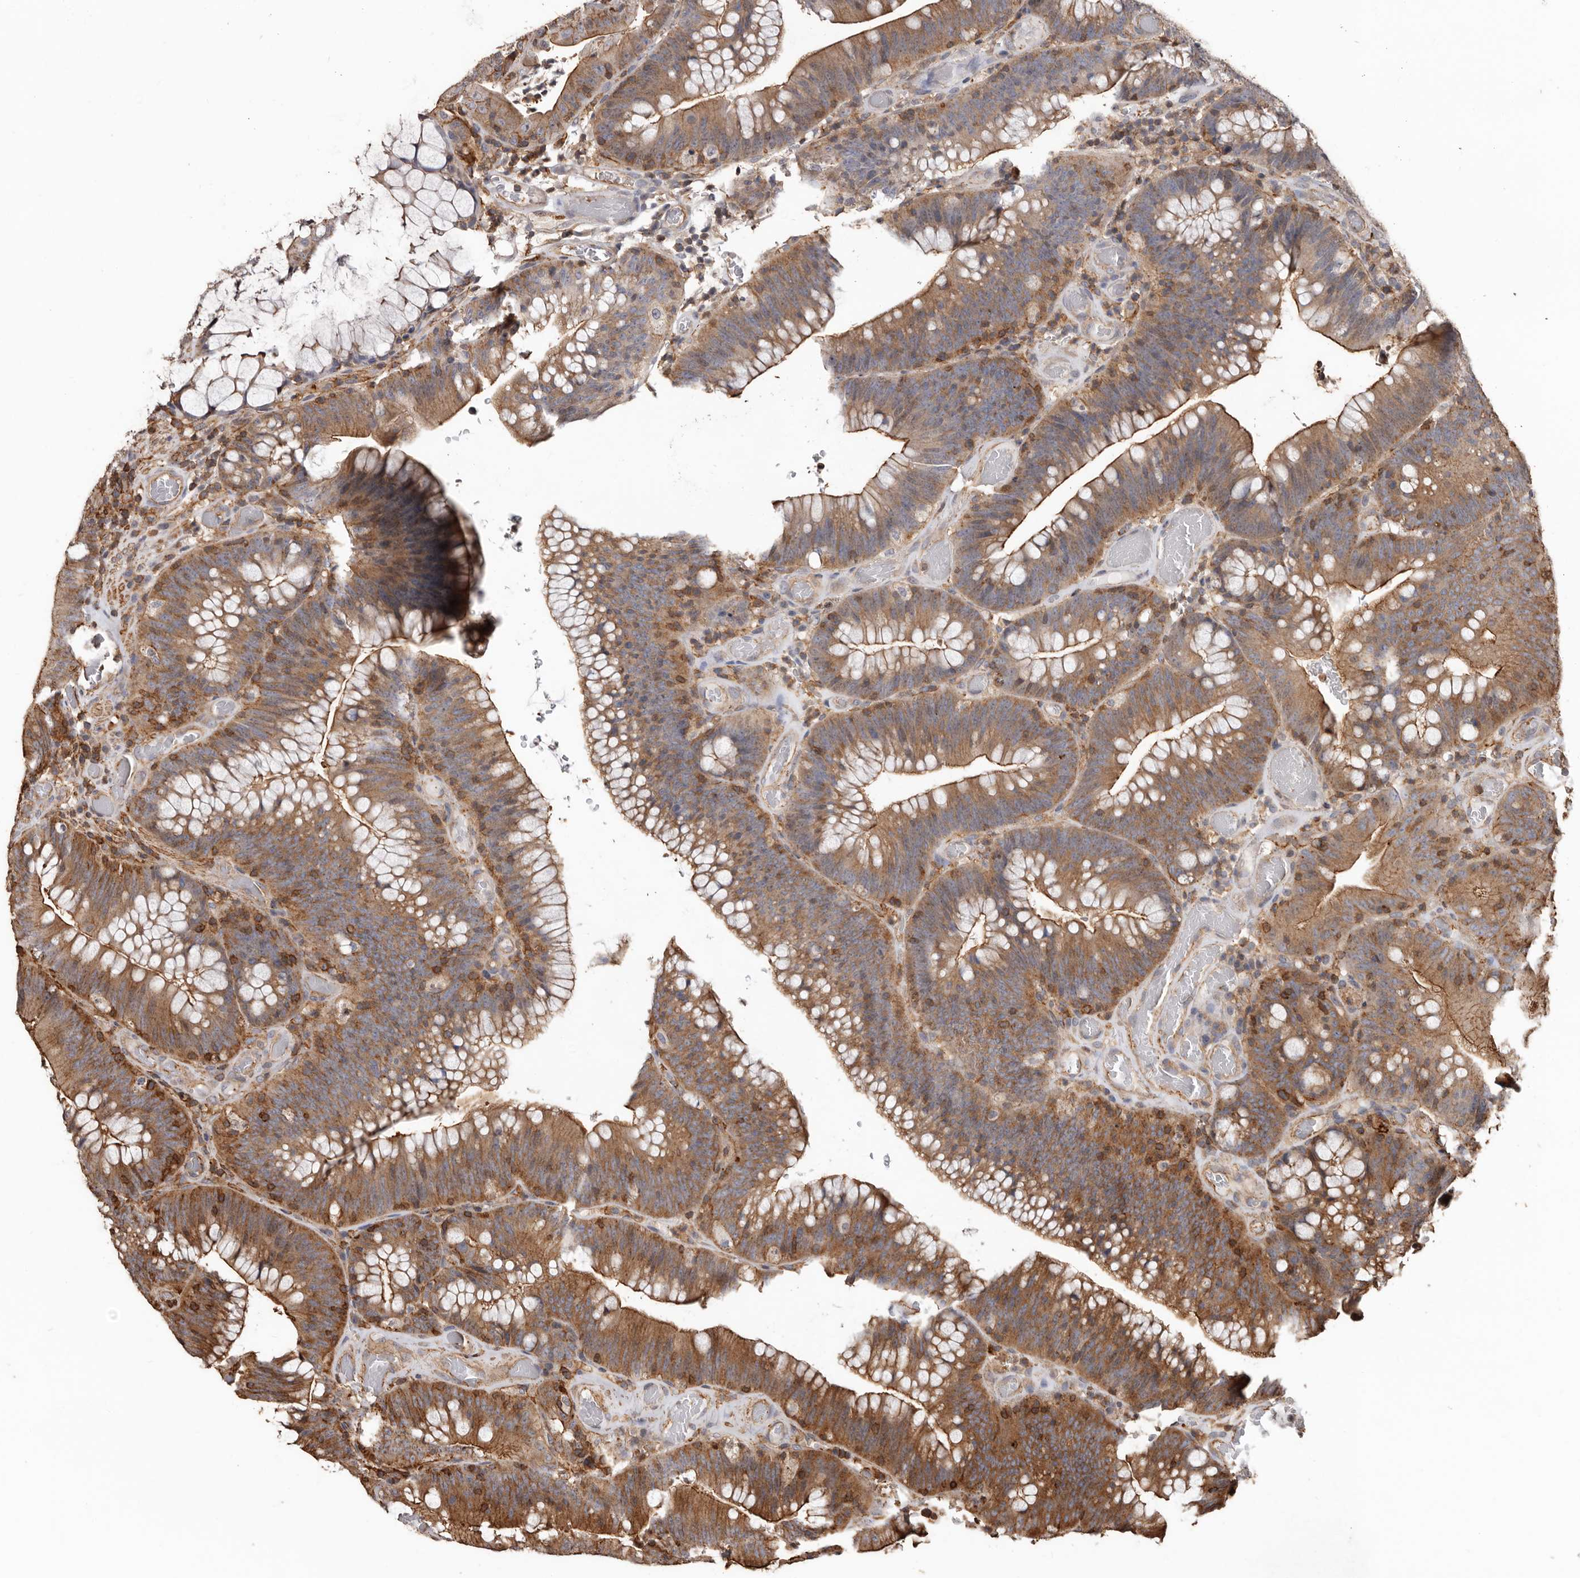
{"staining": {"intensity": "moderate", "quantity": ">75%", "location": "cytoplasmic/membranous"}, "tissue": "colorectal cancer", "cell_type": "Tumor cells", "image_type": "cancer", "snomed": [{"axis": "morphology", "description": "Normal tissue, NOS"}, {"axis": "topography", "description": "Colon"}], "caption": "A high-resolution photomicrograph shows immunohistochemistry (IHC) staining of colorectal cancer, which displays moderate cytoplasmic/membranous positivity in about >75% of tumor cells.", "gene": "GSK3A", "patient": {"sex": "female", "age": 82}}